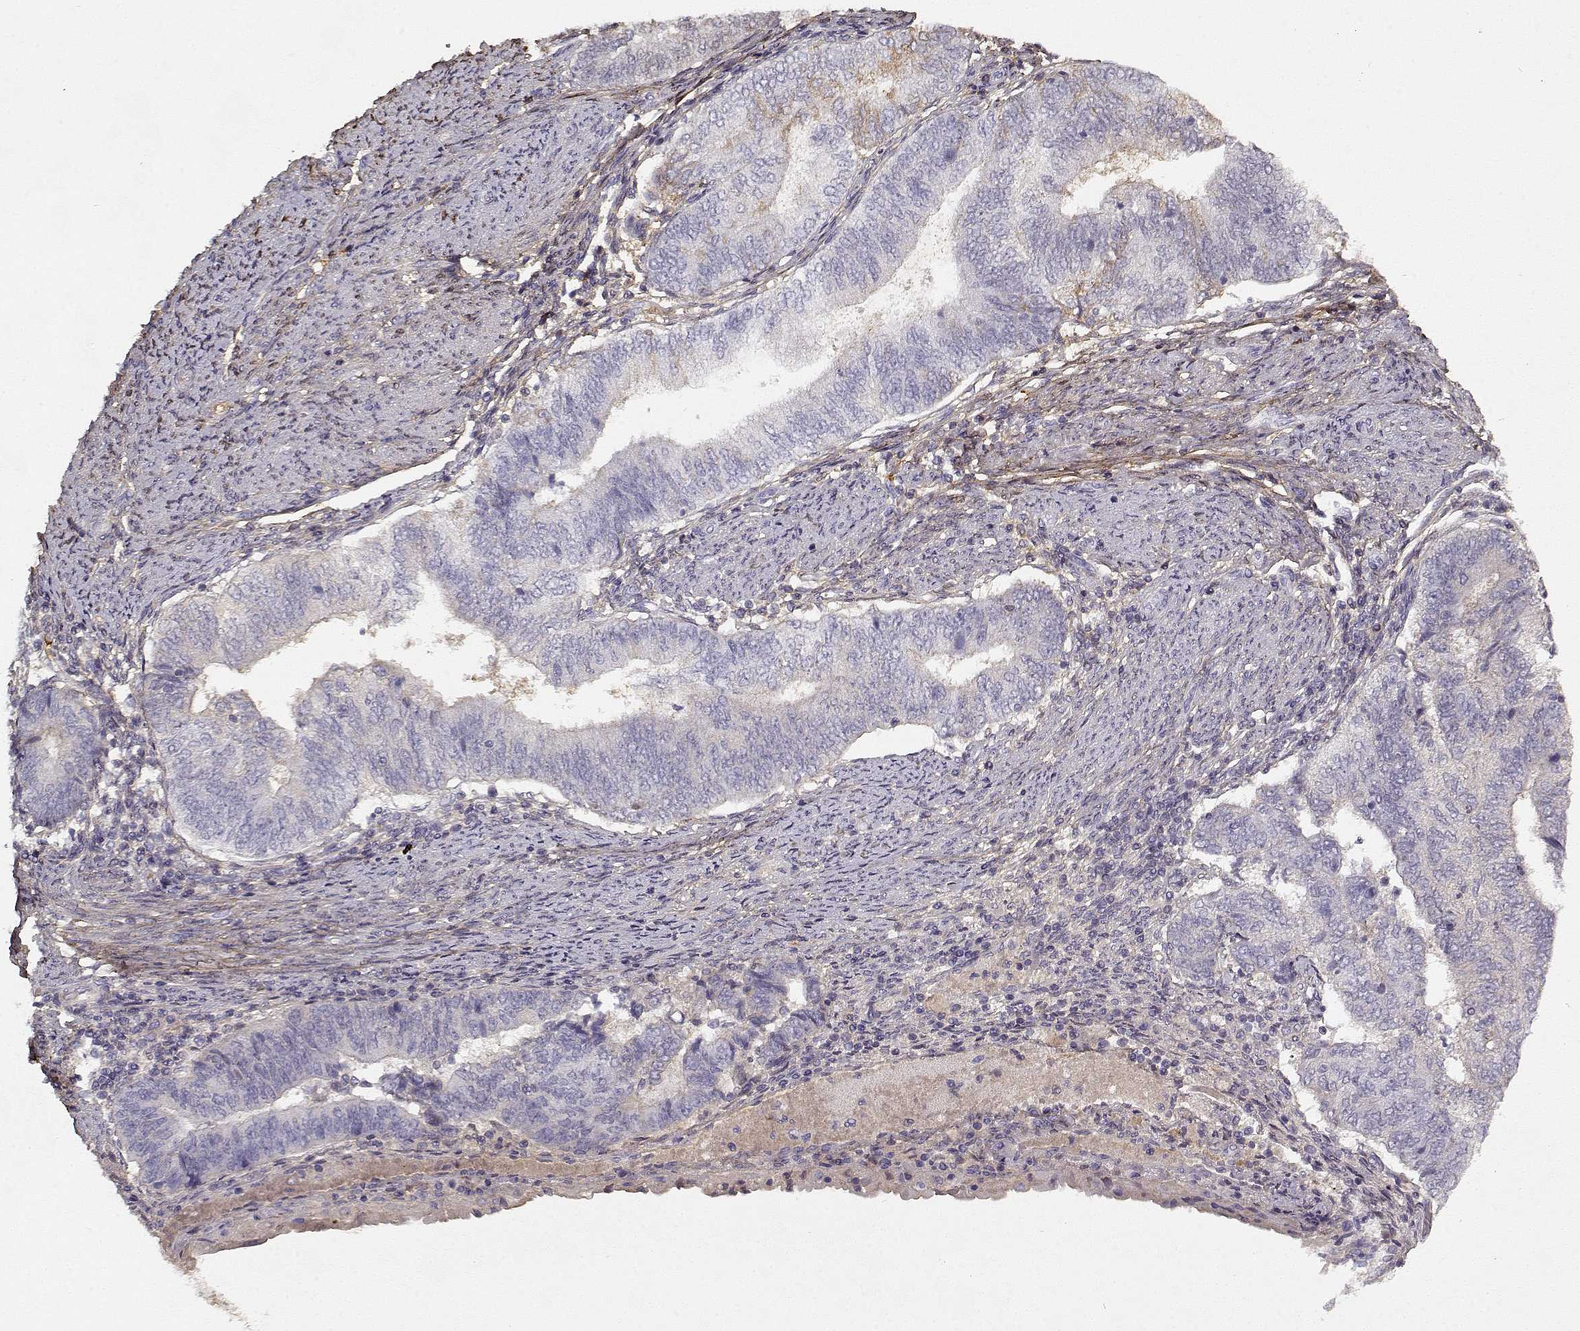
{"staining": {"intensity": "negative", "quantity": "none", "location": "none"}, "tissue": "endometrial cancer", "cell_type": "Tumor cells", "image_type": "cancer", "snomed": [{"axis": "morphology", "description": "Adenocarcinoma, NOS"}, {"axis": "topography", "description": "Endometrium"}], "caption": "There is no significant positivity in tumor cells of endometrial cancer (adenocarcinoma).", "gene": "LUM", "patient": {"sex": "female", "age": 65}}